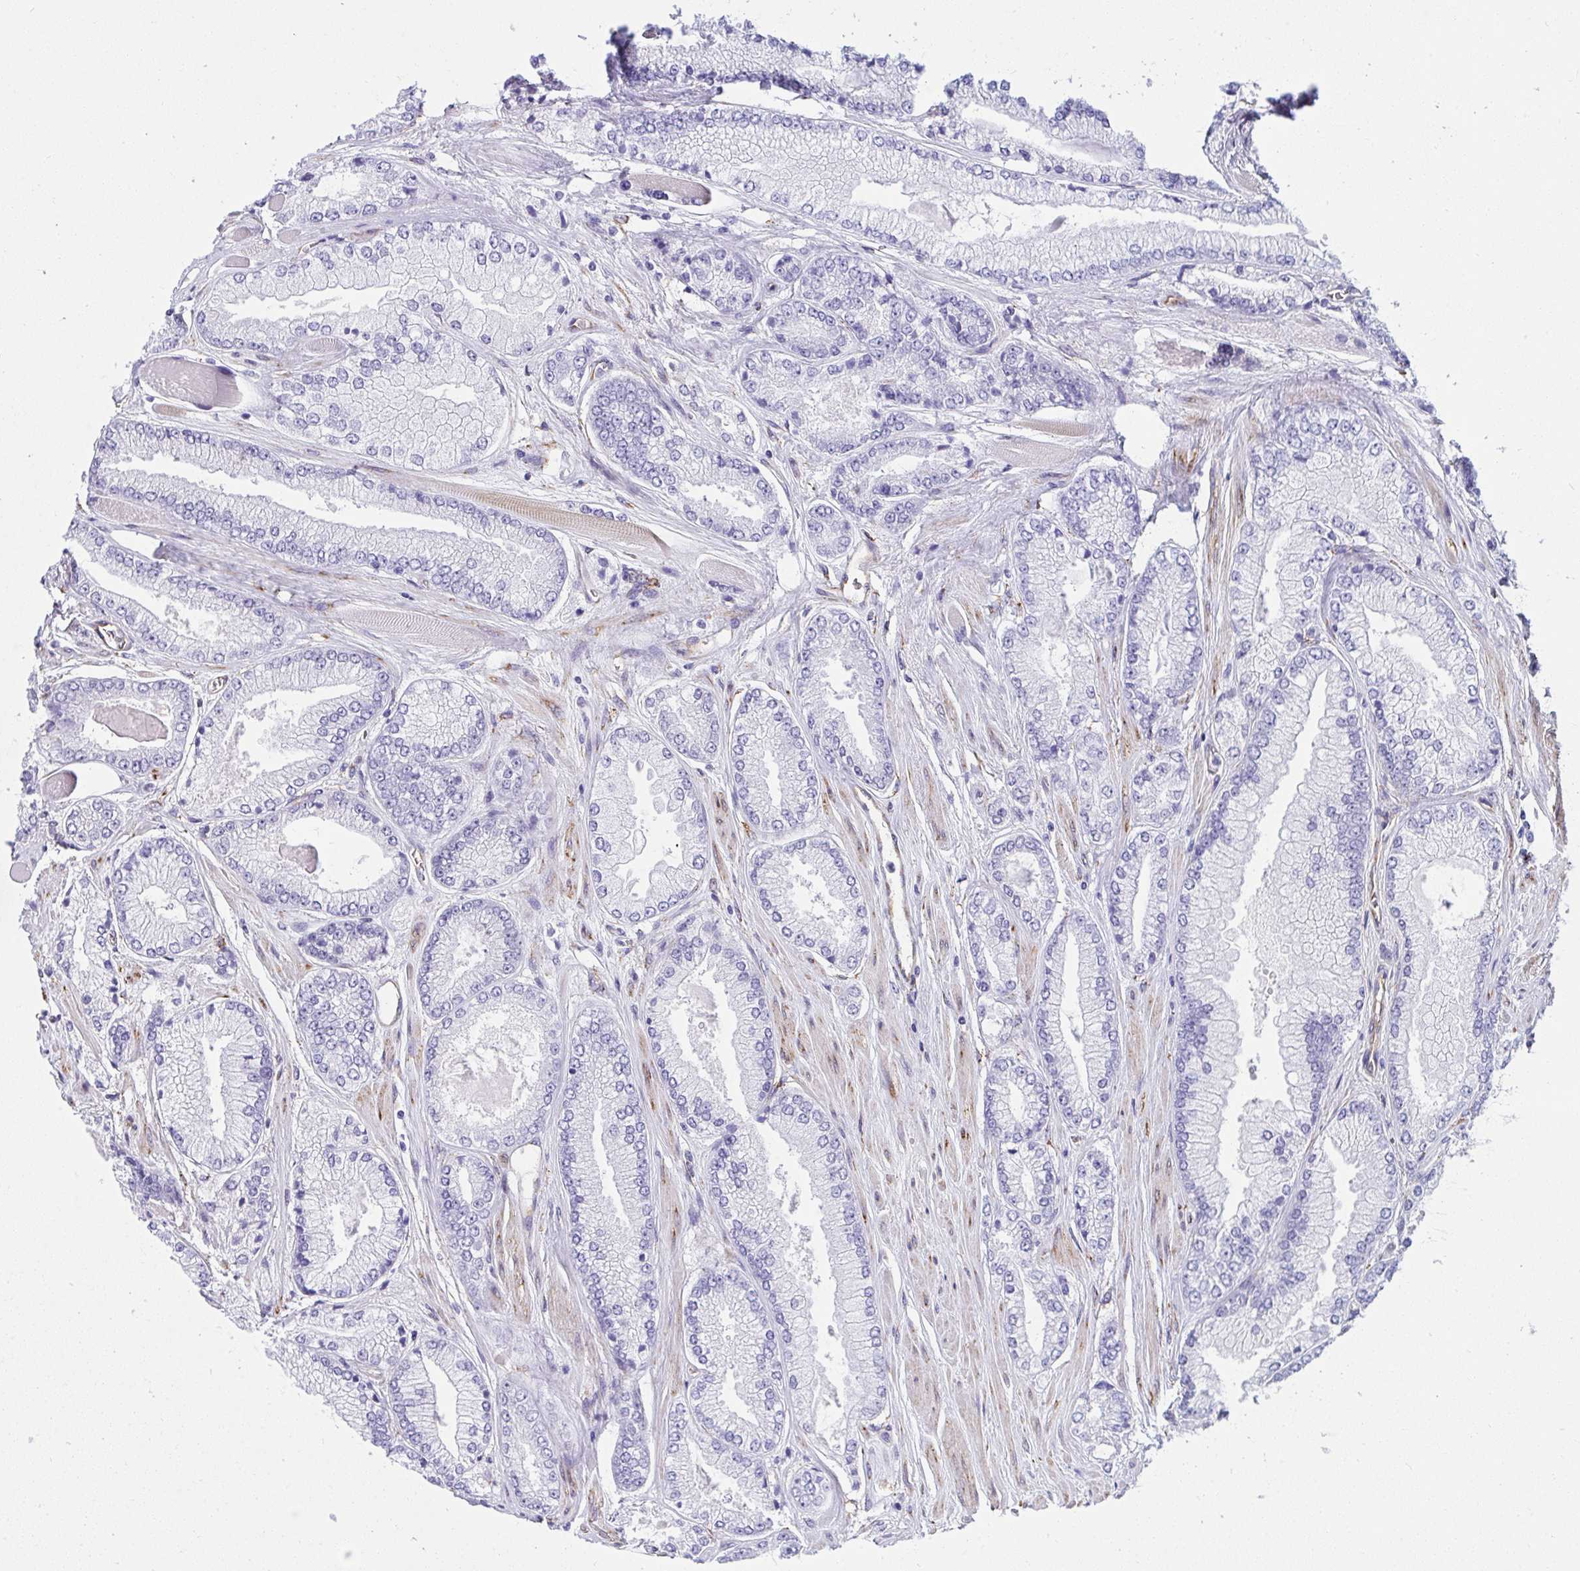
{"staining": {"intensity": "negative", "quantity": "none", "location": "none"}, "tissue": "prostate cancer", "cell_type": "Tumor cells", "image_type": "cancer", "snomed": [{"axis": "morphology", "description": "Adenocarcinoma, Low grade"}, {"axis": "topography", "description": "Prostate"}], "caption": "The image demonstrates no significant positivity in tumor cells of prostate adenocarcinoma (low-grade).", "gene": "ASPH", "patient": {"sex": "male", "age": 67}}